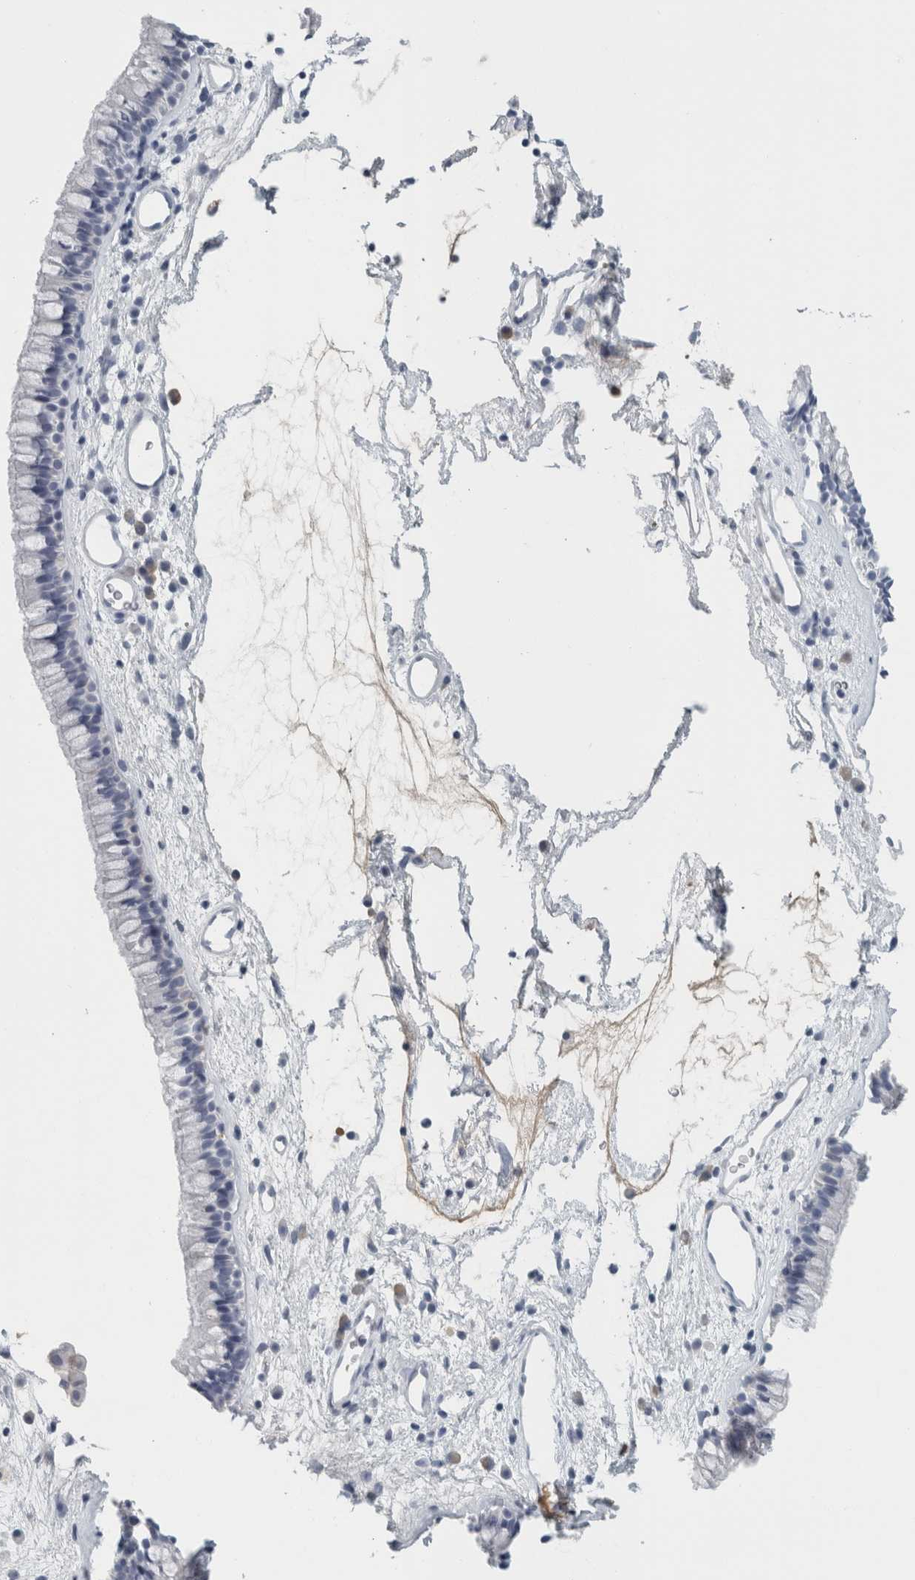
{"staining": {"intensity": "negative", "quantity": "none", "location": "none"}, "tissue": "nasopharynx", "cell_type": "Respiratory epithelial cells", "image_type": "normal", "snomed": [{"axis": "morphology", "description": "Normal tissue, NOS"}, {"axis": "morphology", "description": "Inflammation, NOS"}, {"axis": "topography", "description": "Nasopharynx"}], "caption": "DAB (3,3'-diaminobenzidine) immunohistochemical staining of benign nasopharynx demonstrates no significant expression in respiratory epithelial cells.", "gene": "TSPAN8", "patient": {"sex": "male", "age": 48}}